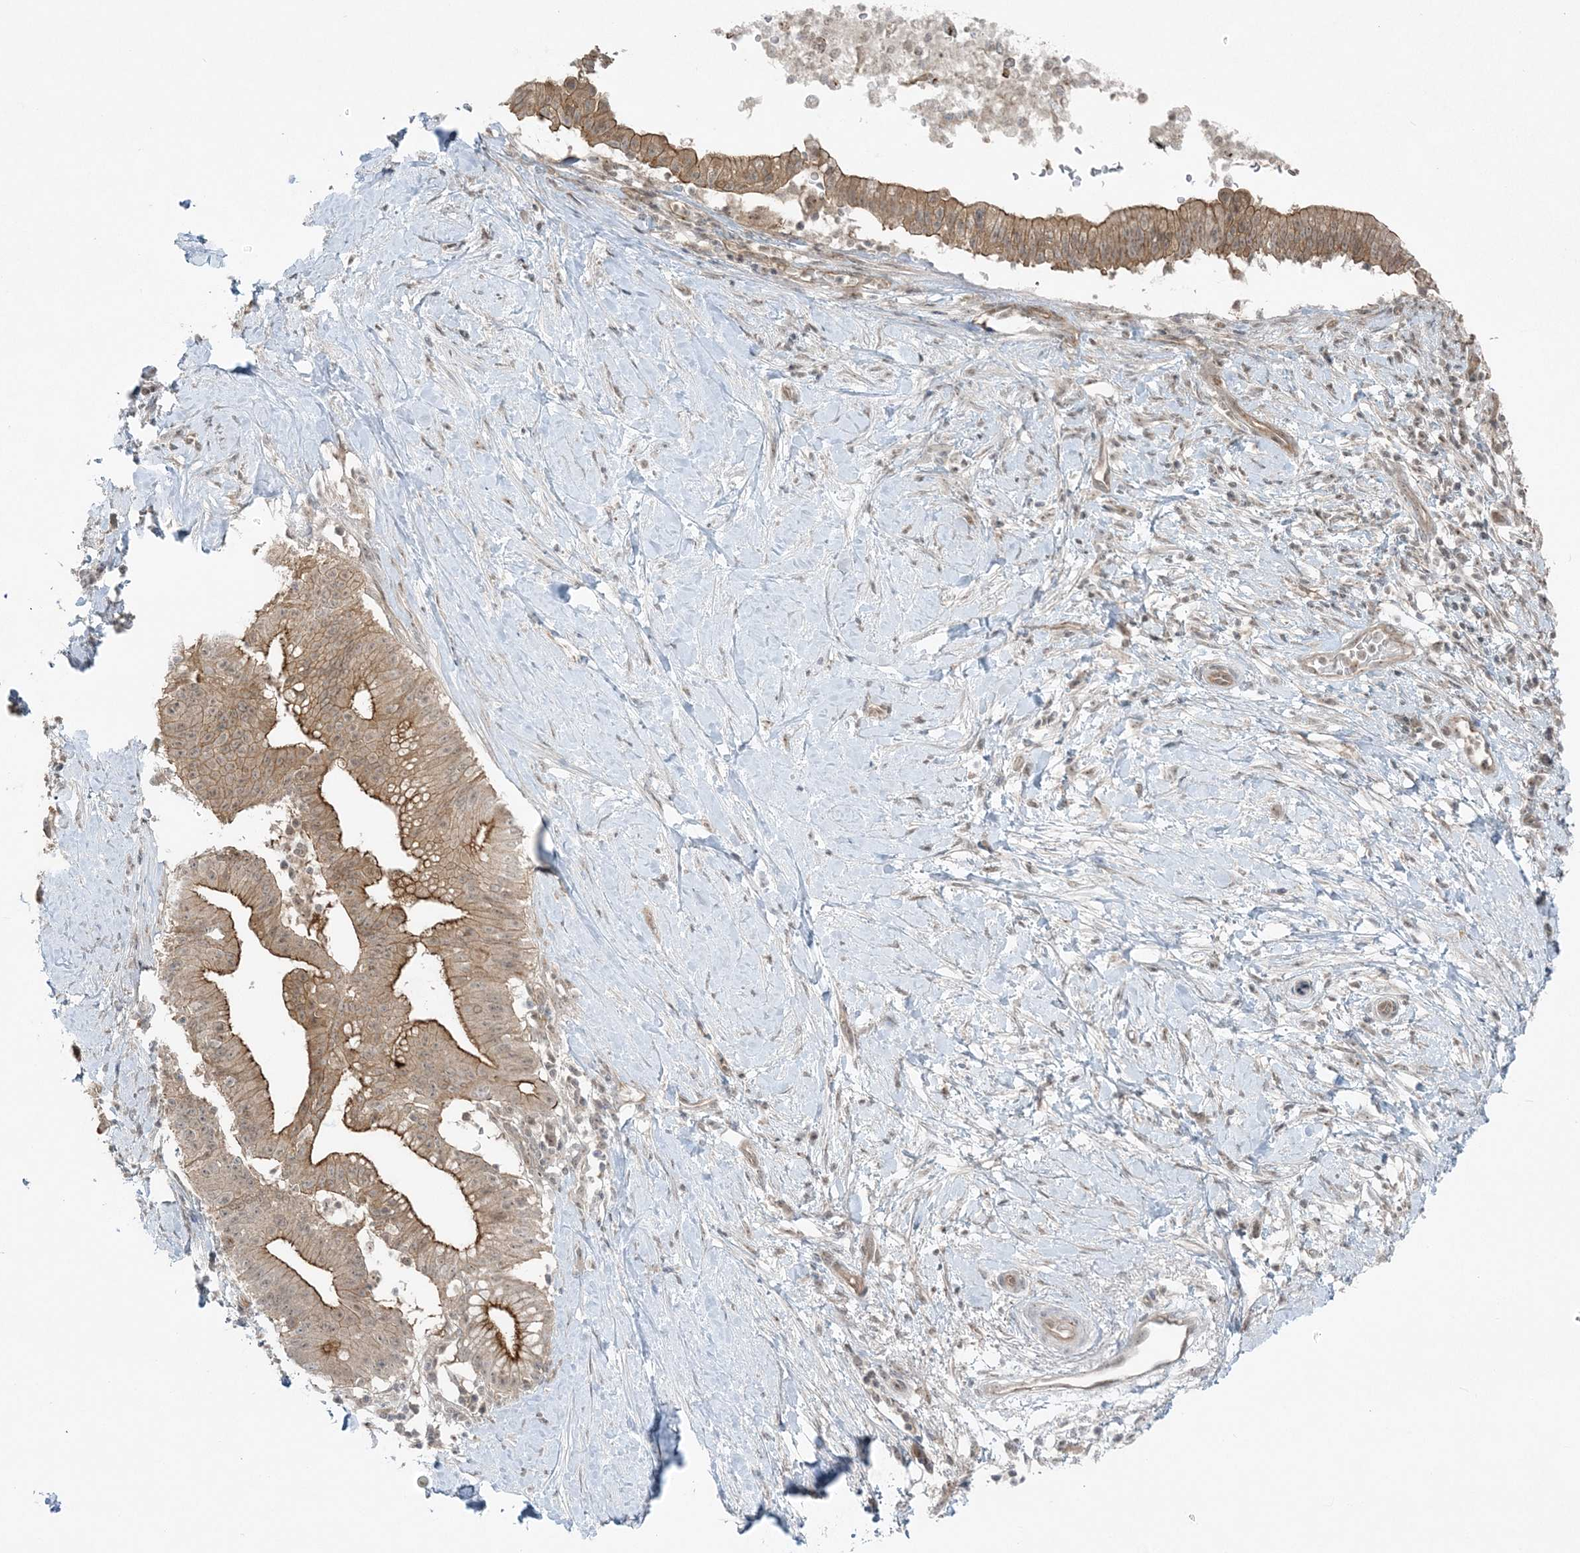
{"staining": {"intensity": "moderate", "quantity": ">75%", "location": "cytoplasmic/membranous"}, "tissue": "pancreatic cancer", "cell_type": "Tumor cells", "image_type": "cancer", "snomed": [{"axis": "morphology", "description": "Adenocarcinoma, NOS"}, {"axis": "topography", "description": "Pancreas"}], "caption": "Protein expression analysis of adenocarcinoma (pancreatic) exhibits moderate cytoplasmic/membranous expression in approximately >75% of tumor cells.", "gene": "ATP11A", "patient": {"sex": "male", "age": 68}}